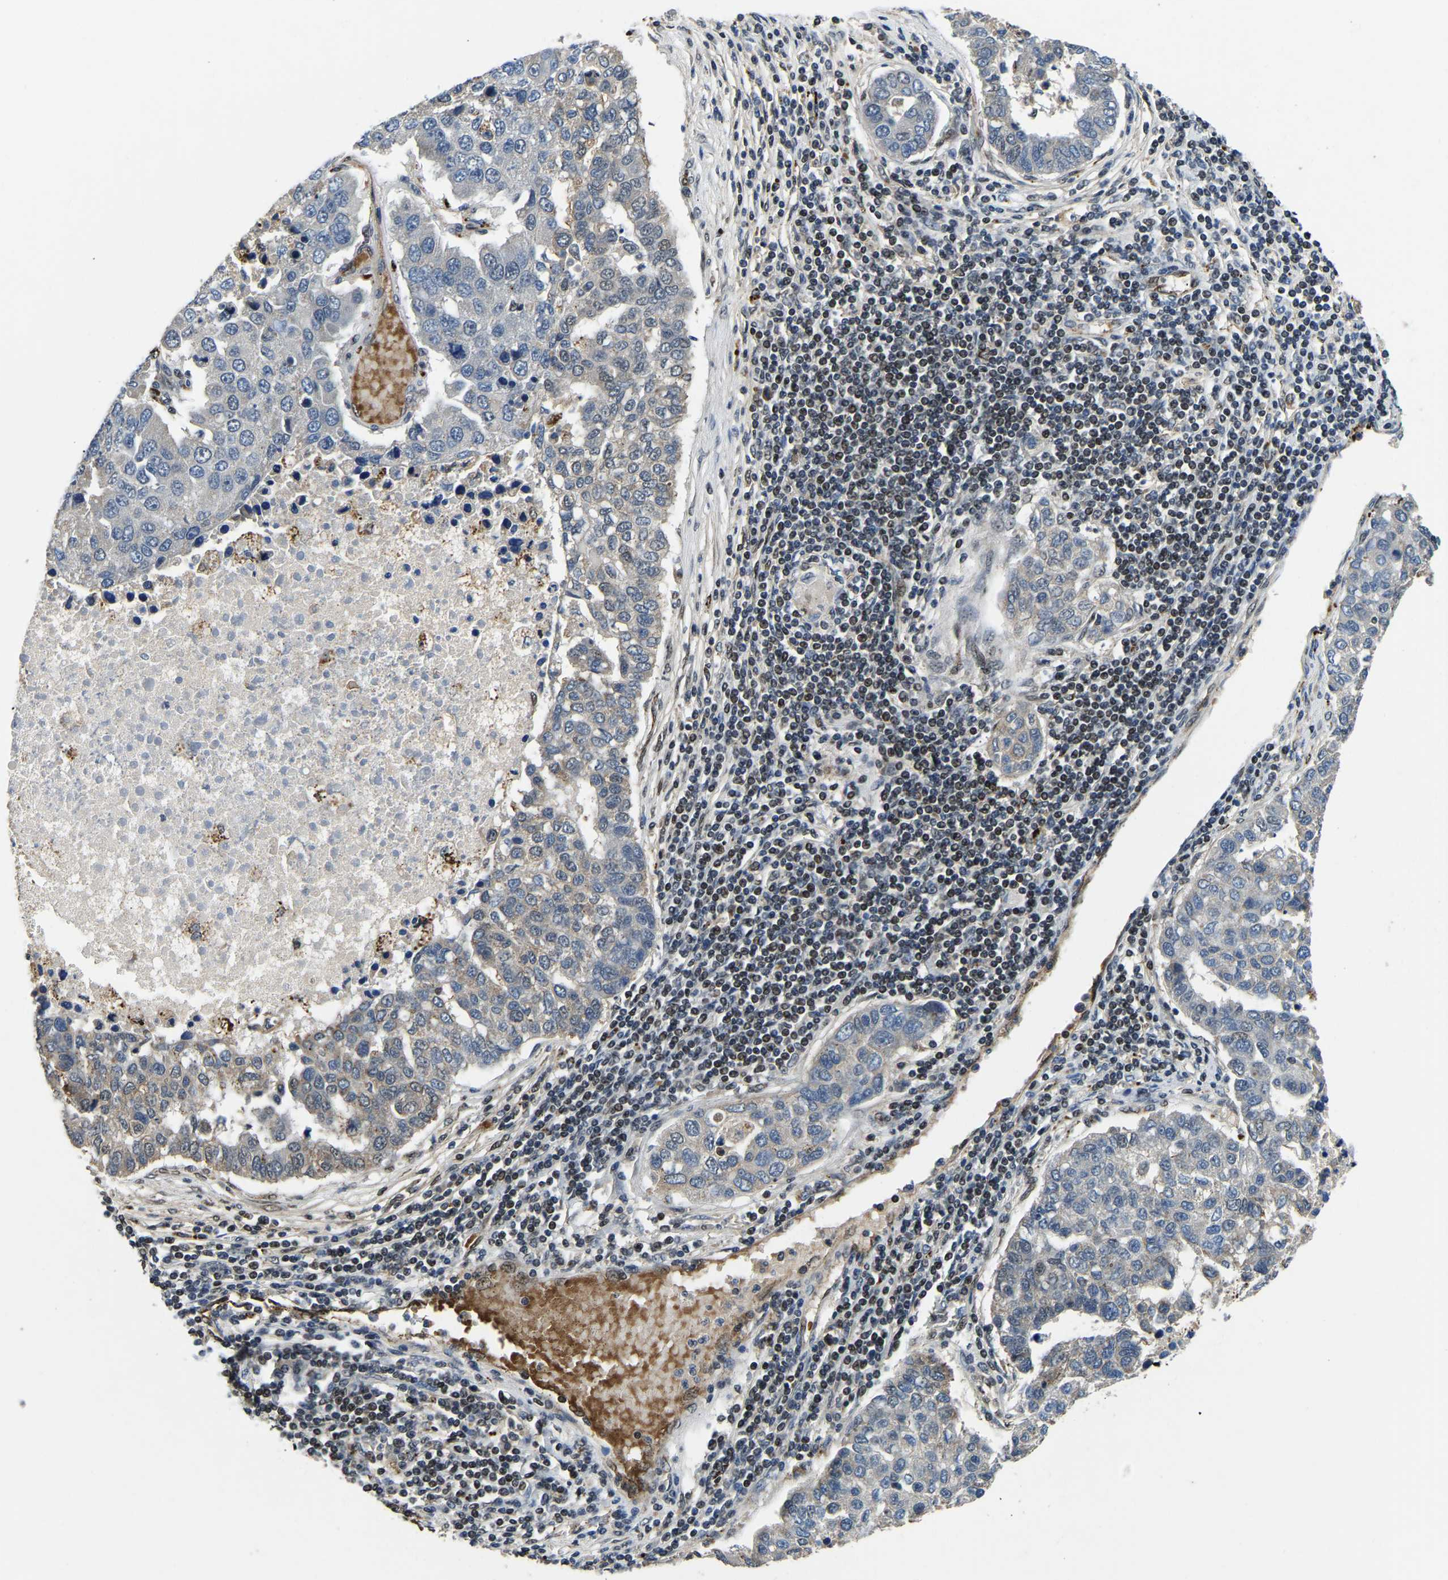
{"staining": {"intensity": "negative", "quantity": "none", "location": "none"}, "tissue": "pancreatic cancer", "cell_type": "Tumor cells", "image_type": "cancer", "snomed": [{"axis": "morphology", "description": "Adenocarcinoma, NOS"}, {"axis": "topography", "description": "Pancreas"}], "caption": "IHC of adenocarcinoma (pancreatic) shows no staining in tumor cells. The staining is performed using DAB brown chromogen with nuclei counter-stained in using hematoxylin.", "gene": "DFFA", "patient": {"sex": "female", "age": 61}}